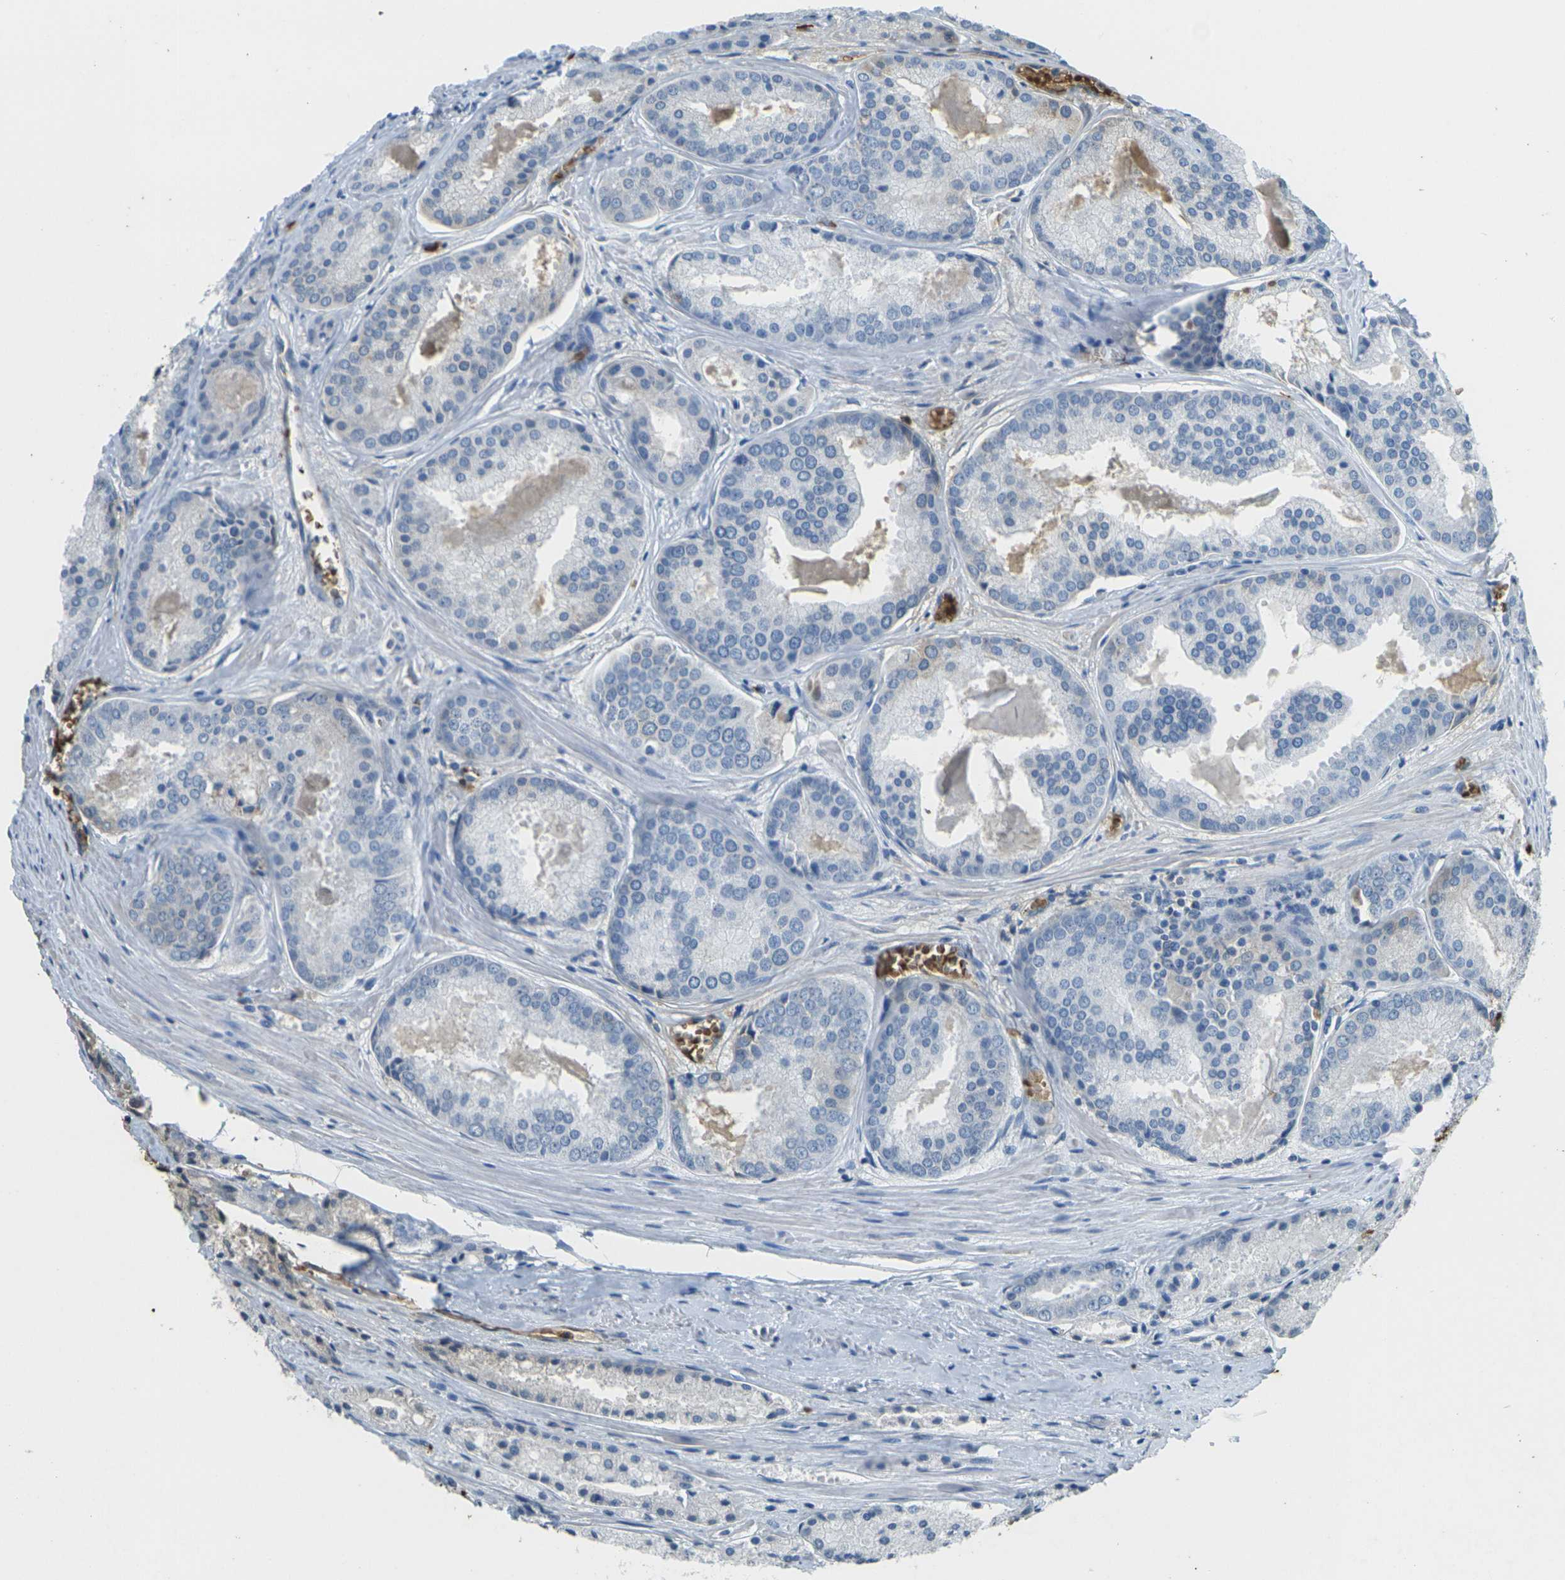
{"staining": {"intensity": "negative", "quantity": "none", "location": "none"}, "tissue": "prostate cancer", "cell_type": "Tumor cells", "image_type": "cancer", "snomed": [{"axis": "morphology", "description": "Adenocarcinoma, Low grade"}, {"axis": "topography", "description": "Prostate"}], "caption": "A photomicrograph of prostate cancer (low-grade adenocarcinoma) stained for a protein shows no brown staining in tumor cells.", "gene": "HBB", "patient": {"sex": "male", "age": 64}}